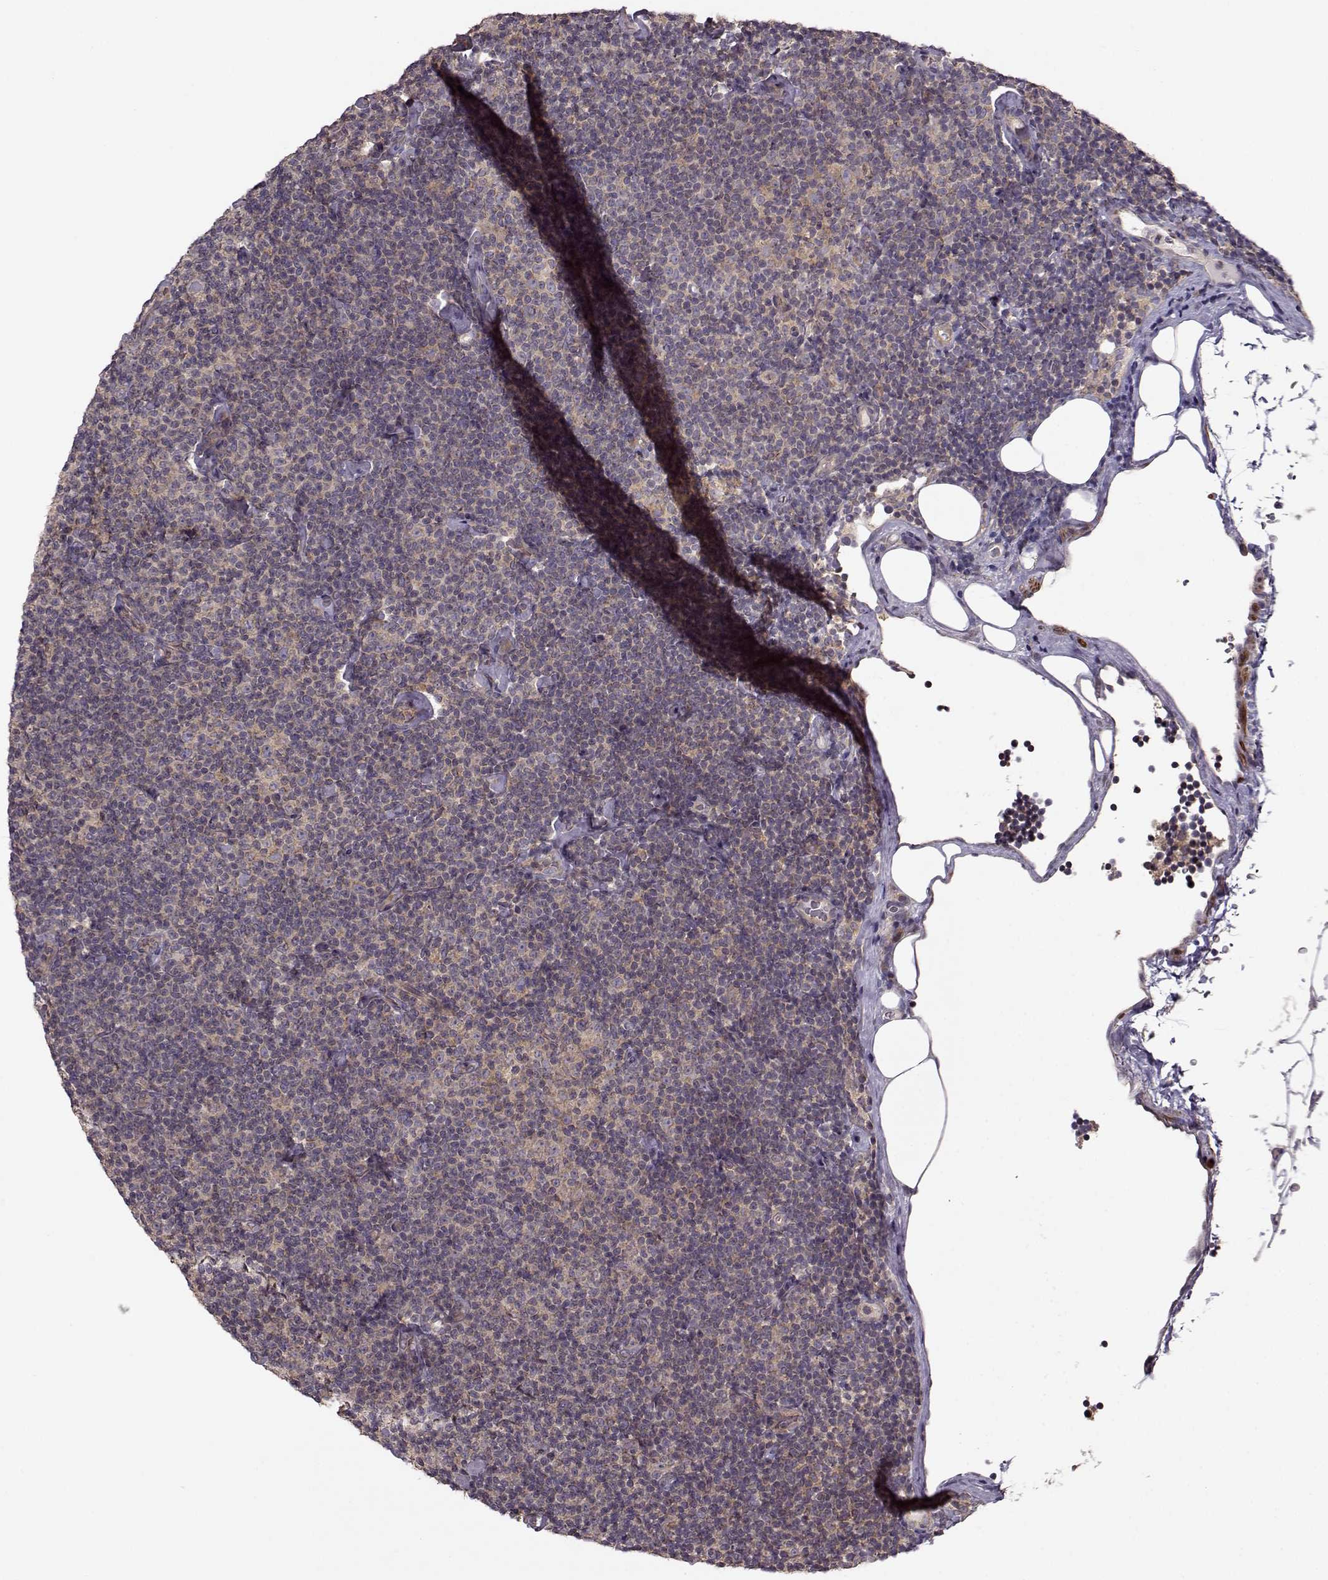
{"staining": {"intensity": "weak", "quantity": "25%-75%", "location": "cytoplasmic/membranous"}, "tissue": "lymphoma", "cell_type": "Tumor cells", "image_type": "cancer", "snomed": [{"axis": "morphology", "description": "Malignant lymphoma, non-Hodgkin's type, Low grade"}, {"axis": "topography", "description": "Lymph node"}], "caption": "Immunohistochemical staining of lymphoma demonstrates weak cytoplasmic/membranous protein staining in about 25%-75% of tumor cells. The staining was performed using DAB to visualize the protein expression in brown, while the nuclei were stained in blue with hematoxylin (Magnification: 20x).", "gene": "SLAIN2", "patient": {"sex": "male", "age": 81}}